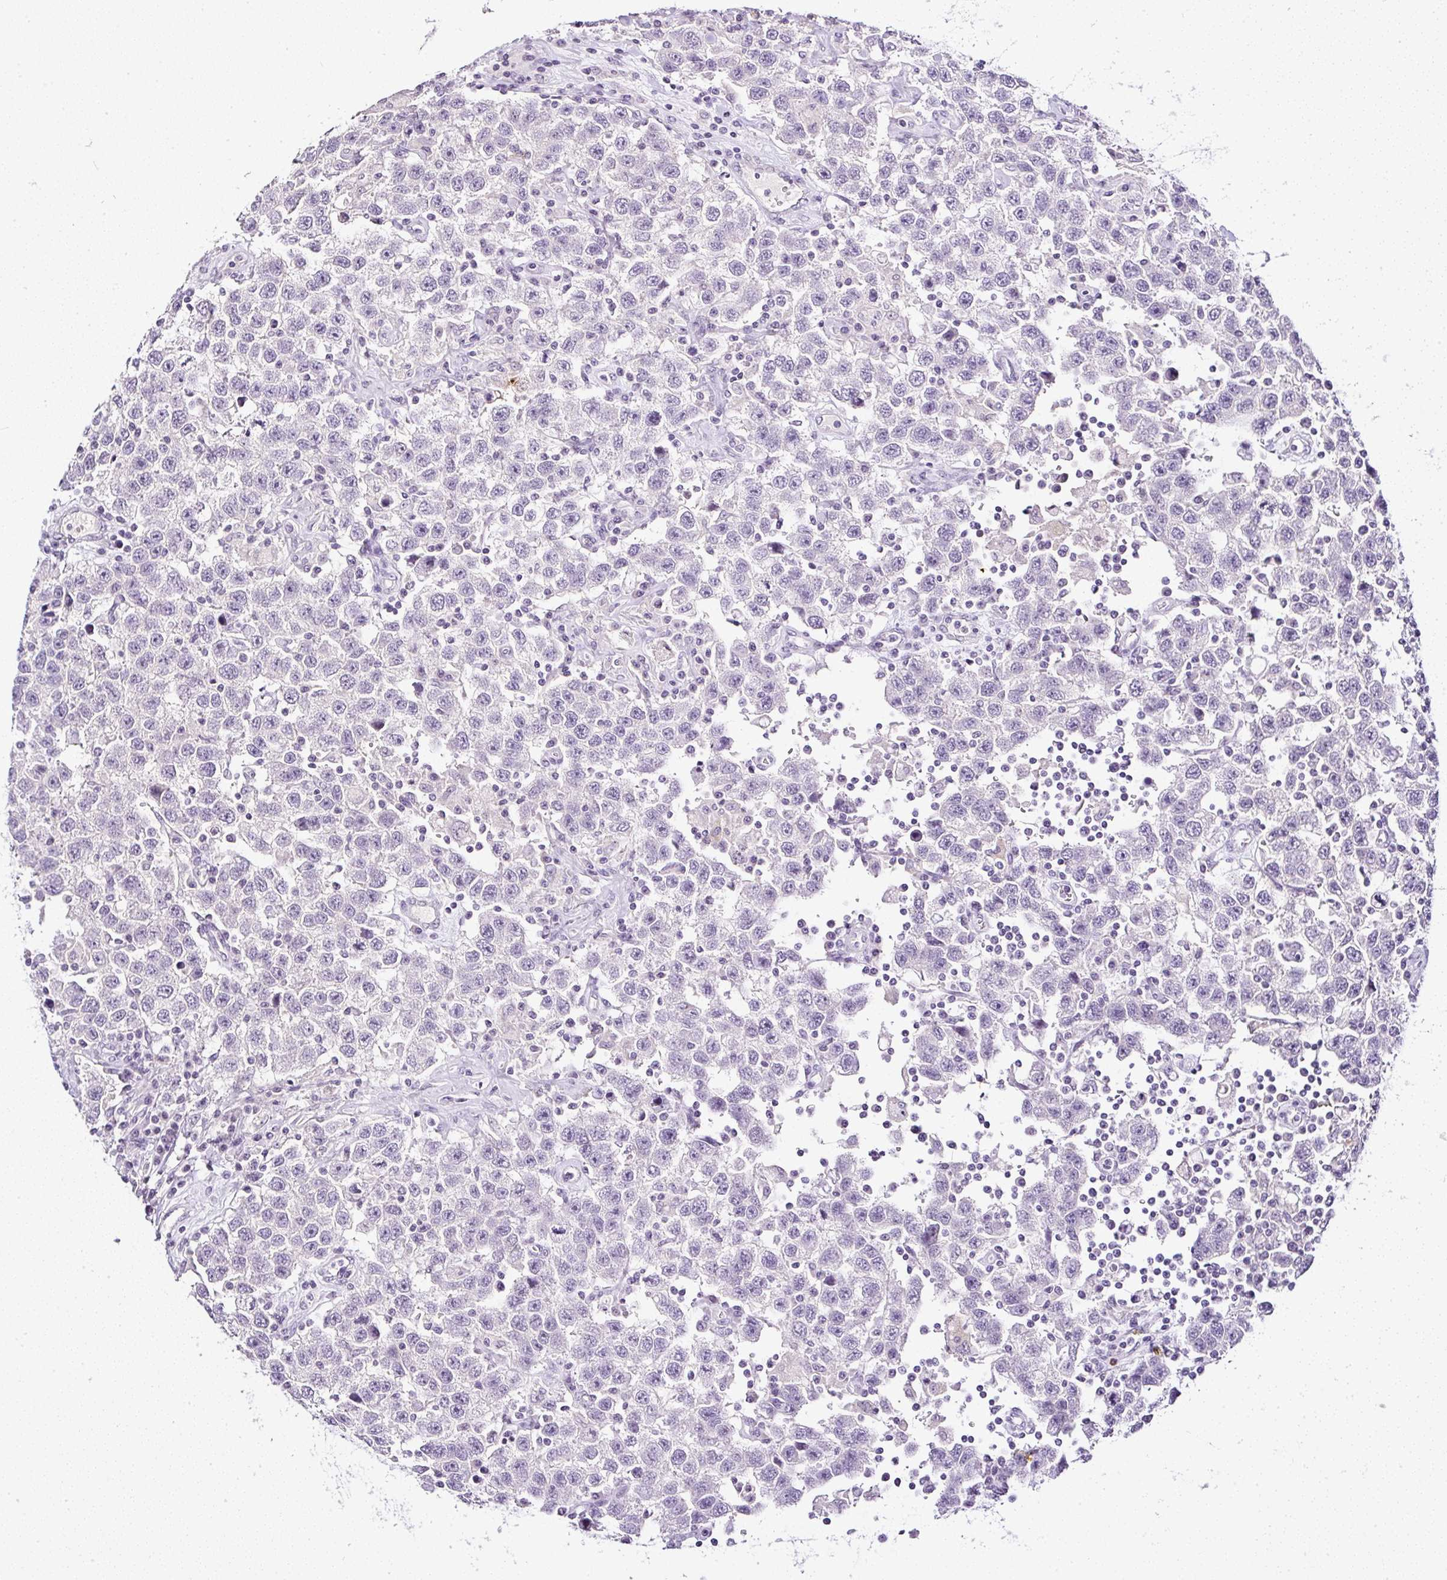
{"staining": {"intensity": "negative", "quantity": "none", "location": "none"}, "tissue": "testis cancer", "cell_type": "Tumor cells", "image_type": "cancer", "snomed": [{"axis": "morphology", "description": "Seminoma, NOS"}, {"axis": "topography", "description": "Testis"}], "caption": "High power microscopy micrograph of an immunohistochemistry image of testis cancer (seminoma), revealing no significant staining in tumor cells.", "gene": "SERPINB3", "patient": {"sex": "male", "age": 41}}